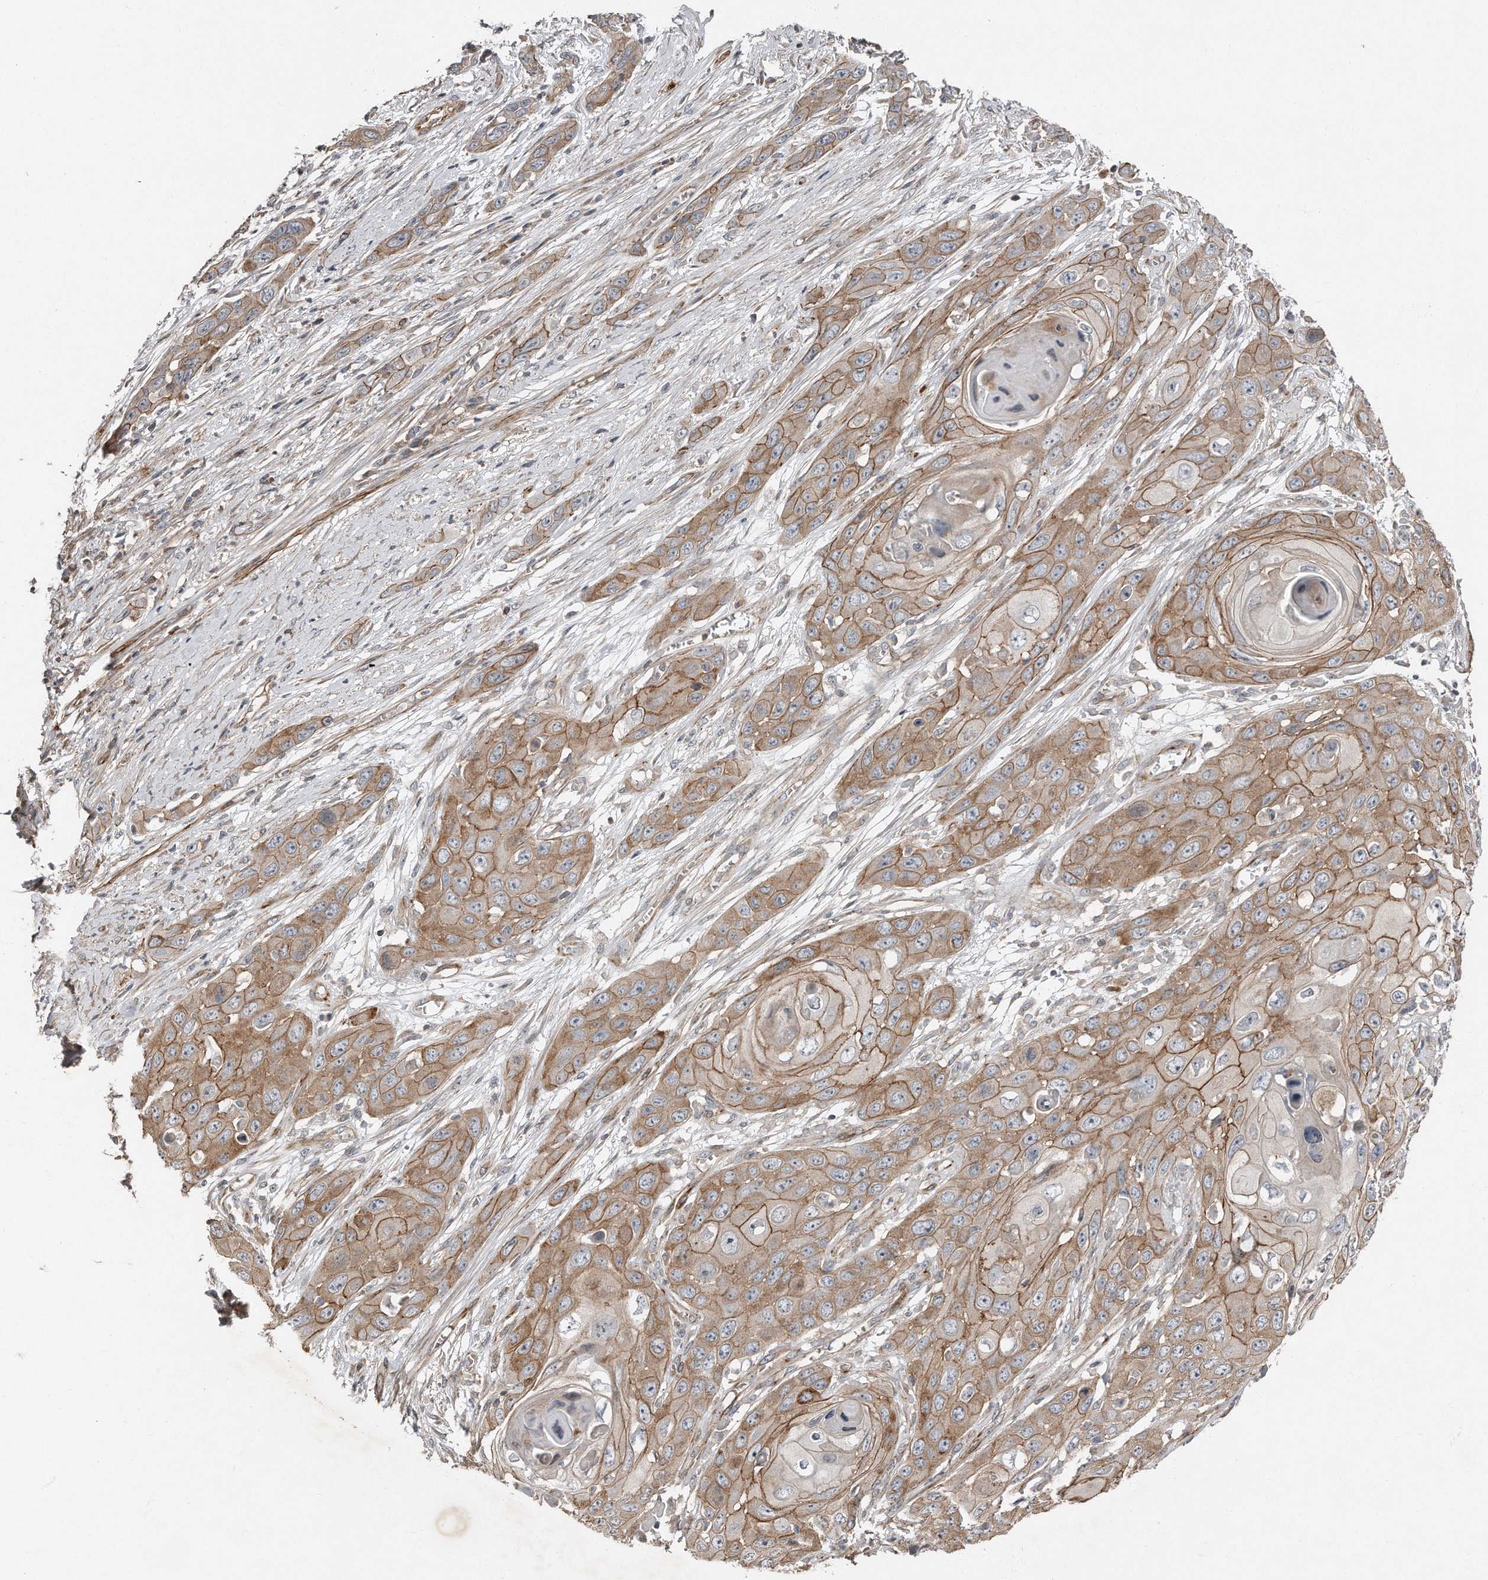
{"staining": {"intensity": "moderate", "quantity": ">75%", "location": "cytoplasmic/membranous"}, "tissue": "skin cancer", "cell_type": "Tumor cells", "image_type": "cancer", "snomed": [{"axis": "morphology", "description": "Squamous cell carcinoma, NOS"}, {"axis": "topography", "description": "Skin"}], "caption": "Protein analysis of skin squamous cell carcinoma tissue exhibits moderate cytoplasmic/membranous staining in approximately >75% of tumor cells.", "gene": "SNAP47", "patient": {"sex": "male", "age": 55}}